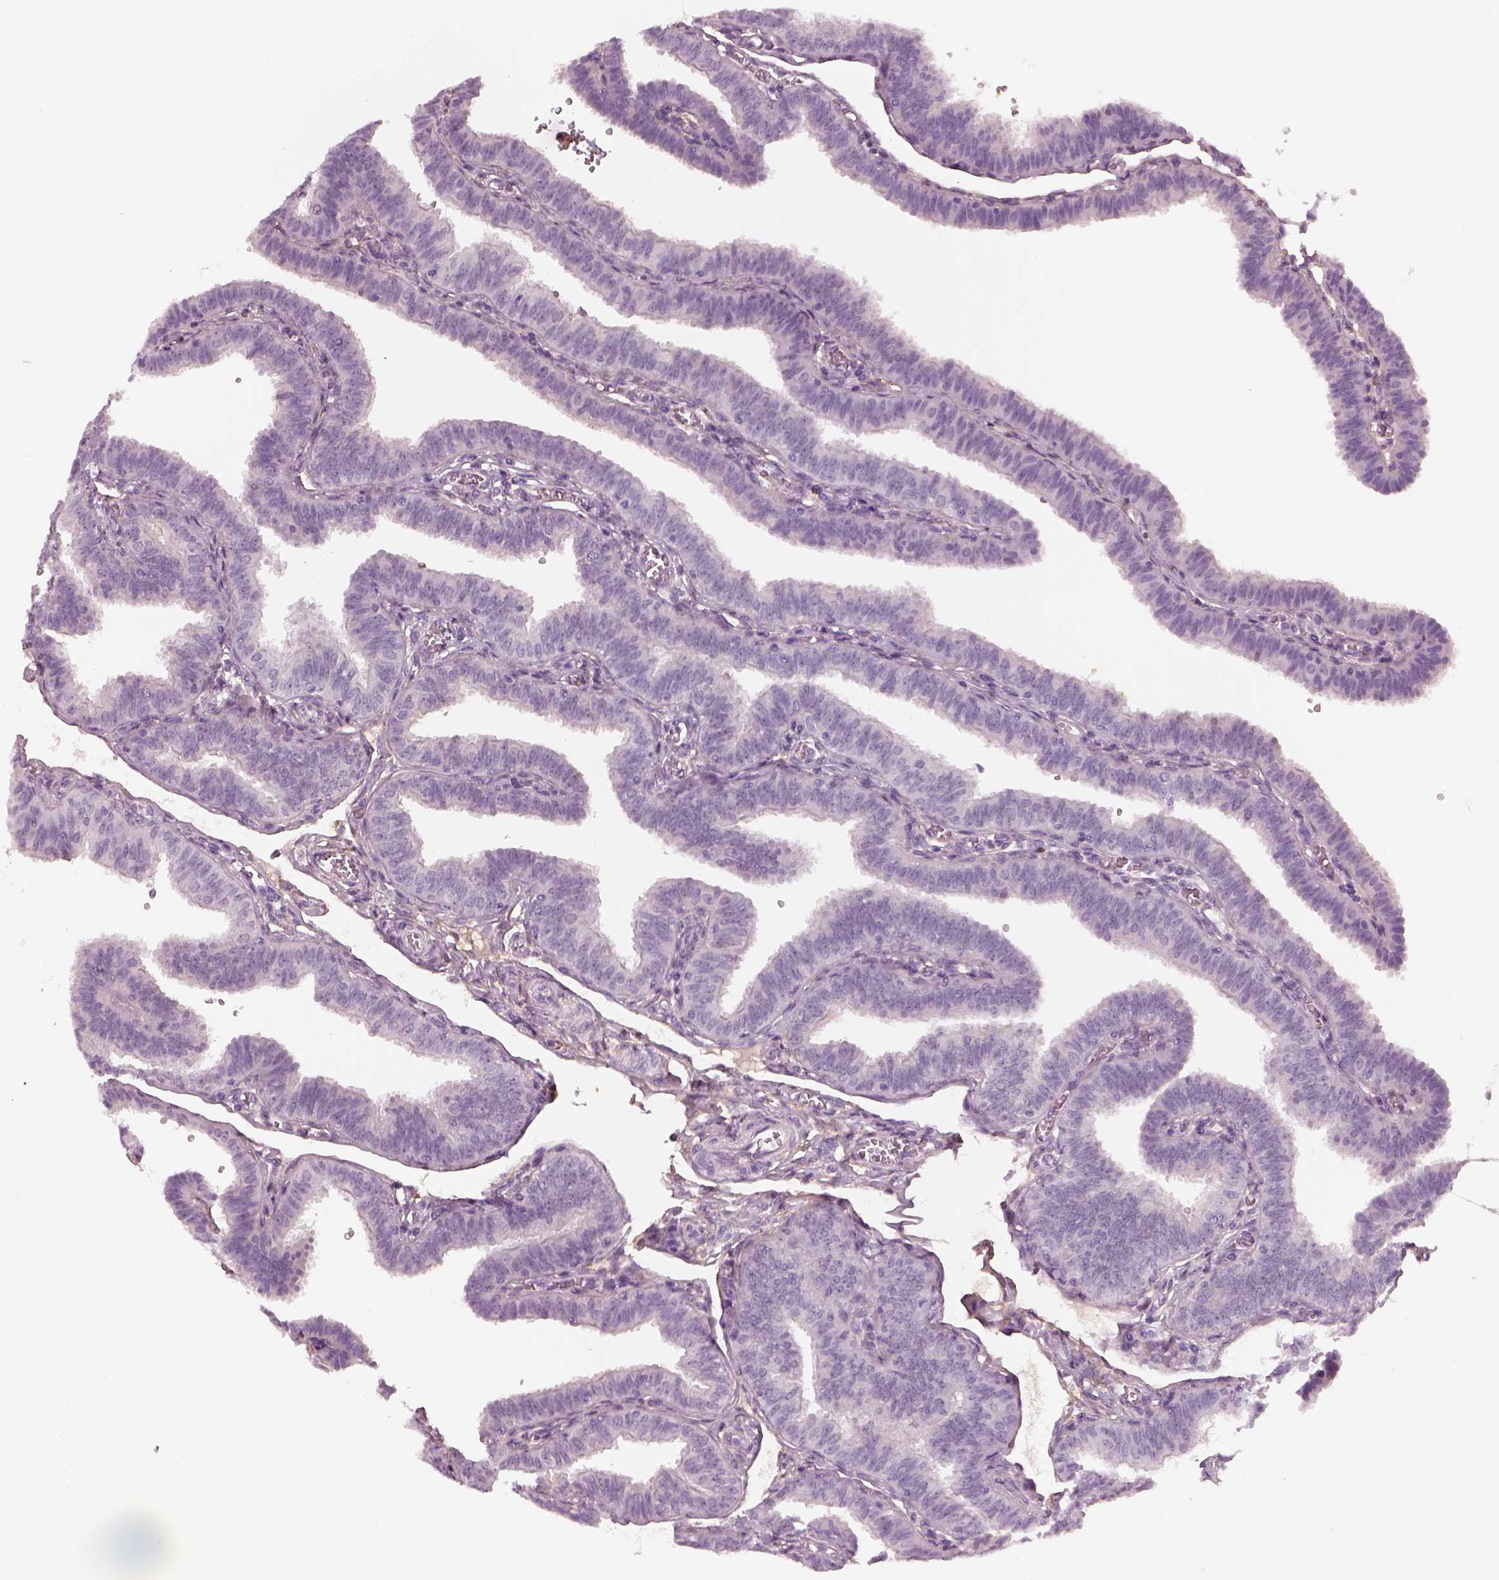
{"staining": {"intensity": "negative", "quantity": "none", "location": "none"}, "tissue": "fallopian tube", "cell_type": "Glandular cells", "image_type": "normal", "snomed": [{"axis": "morphology", "description": "Normal tissue, NOS"}, {"axis": "topography", "description": "Fallopian tube"}], "caption": "High magnification brightfield microscopy of normal fallopian tube stained with DAB (3,3'-diaminobenzidine) (brown) and counterstained with hematoxylin (blue): glandular cells show no significant staining.", "gene": "TRIM69", "patient": {"sex": "female", "age": 25}}